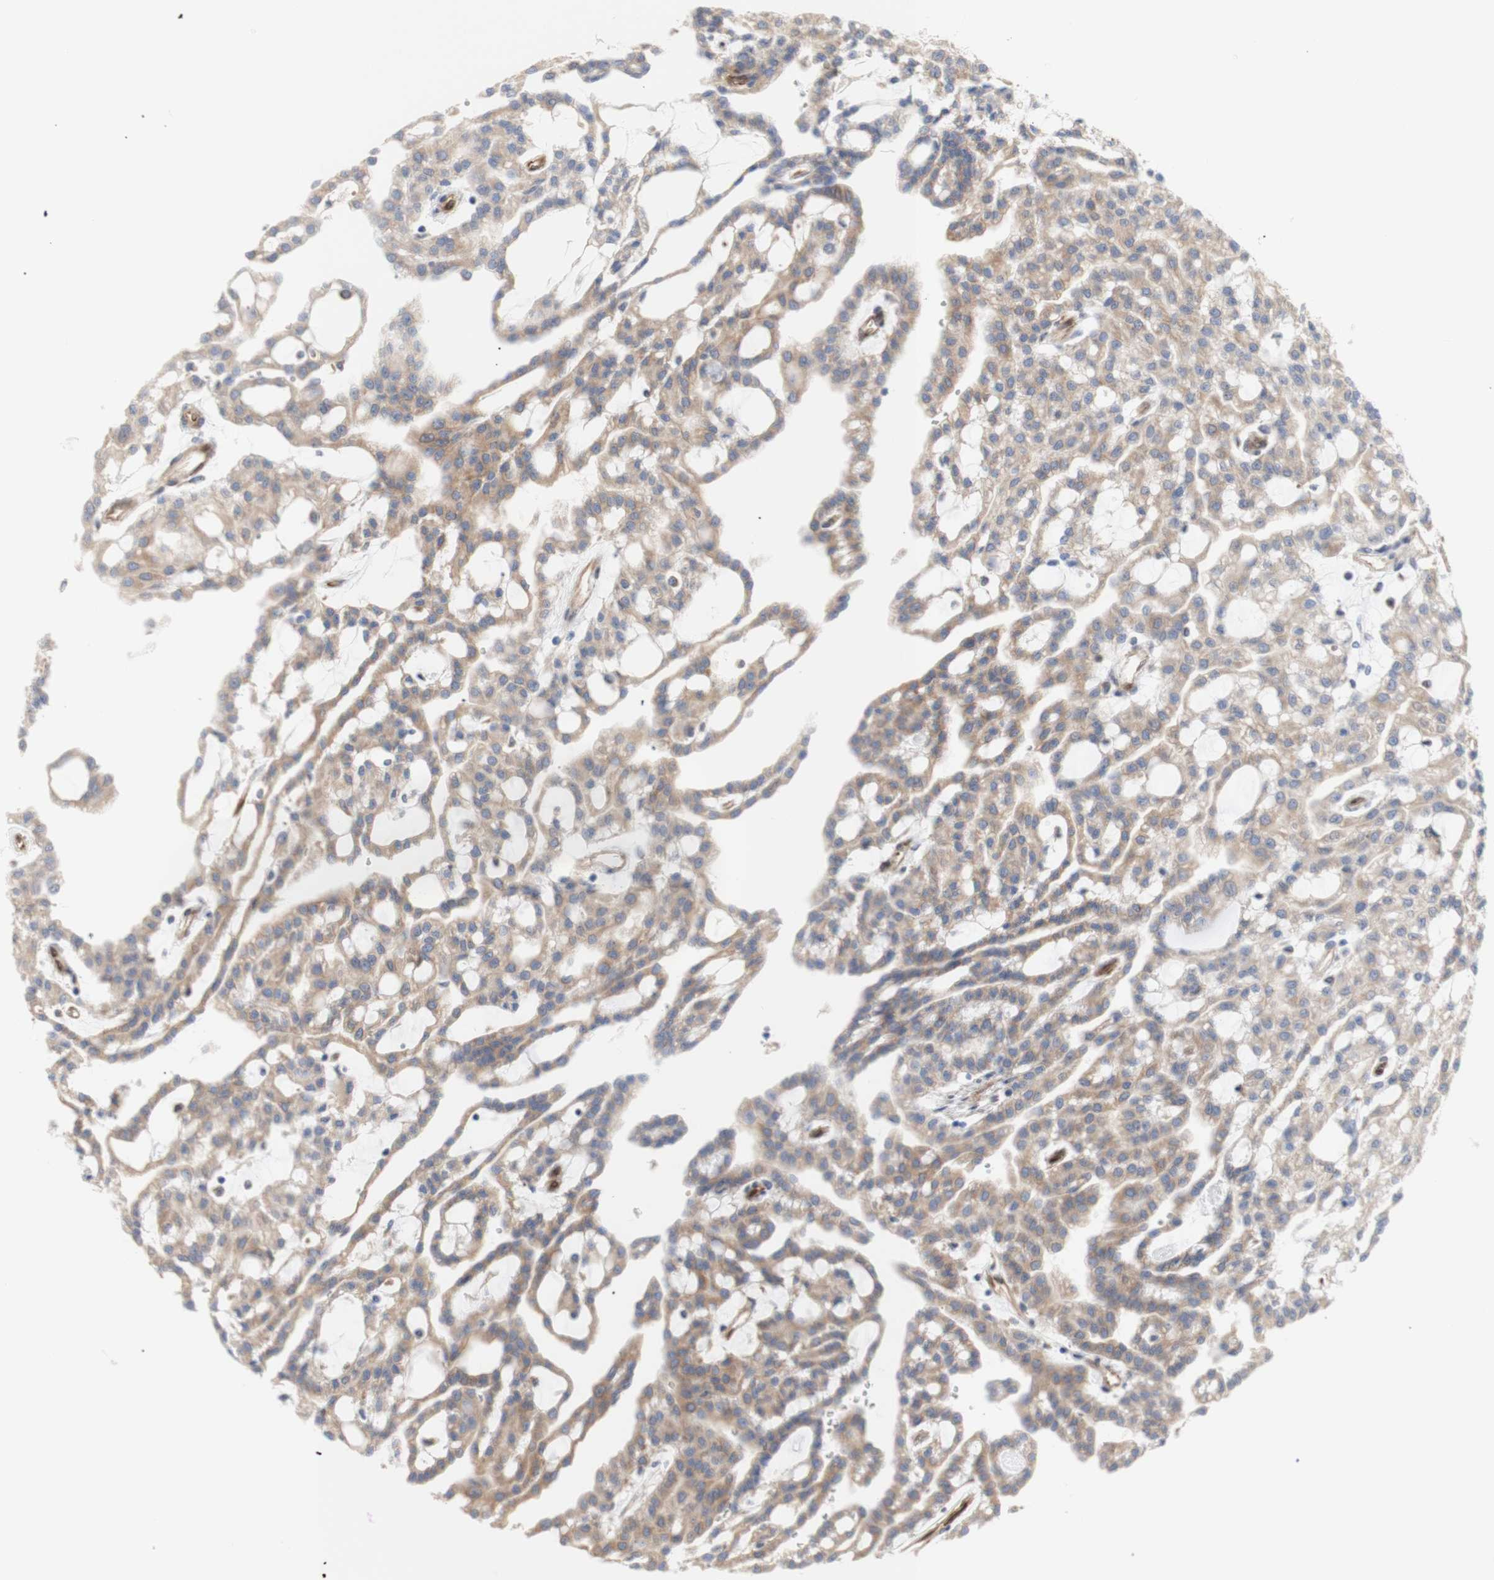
{"staining": {"intensity": "weak", "quantity": ">75%", "location": "cytoplasmic/membranous"}, "tissue": "renal cancer", "cell_type": "Tumor cells", "image_type": "cancer", "snomed": [{"axis": "morphology", "description": "Adenocarcinoma, NOS"}, {"axis": "topography", "description": "Kidney"}], "caption": "Weak cytoplasmic/membranous expression is appreciated in about >75% of tumor cells in renal cancer (adenocarcinoma). Nuclei are stained in blue.", "gene": "ERLIN1", "patient": {"sex": "male", "age": 63}}